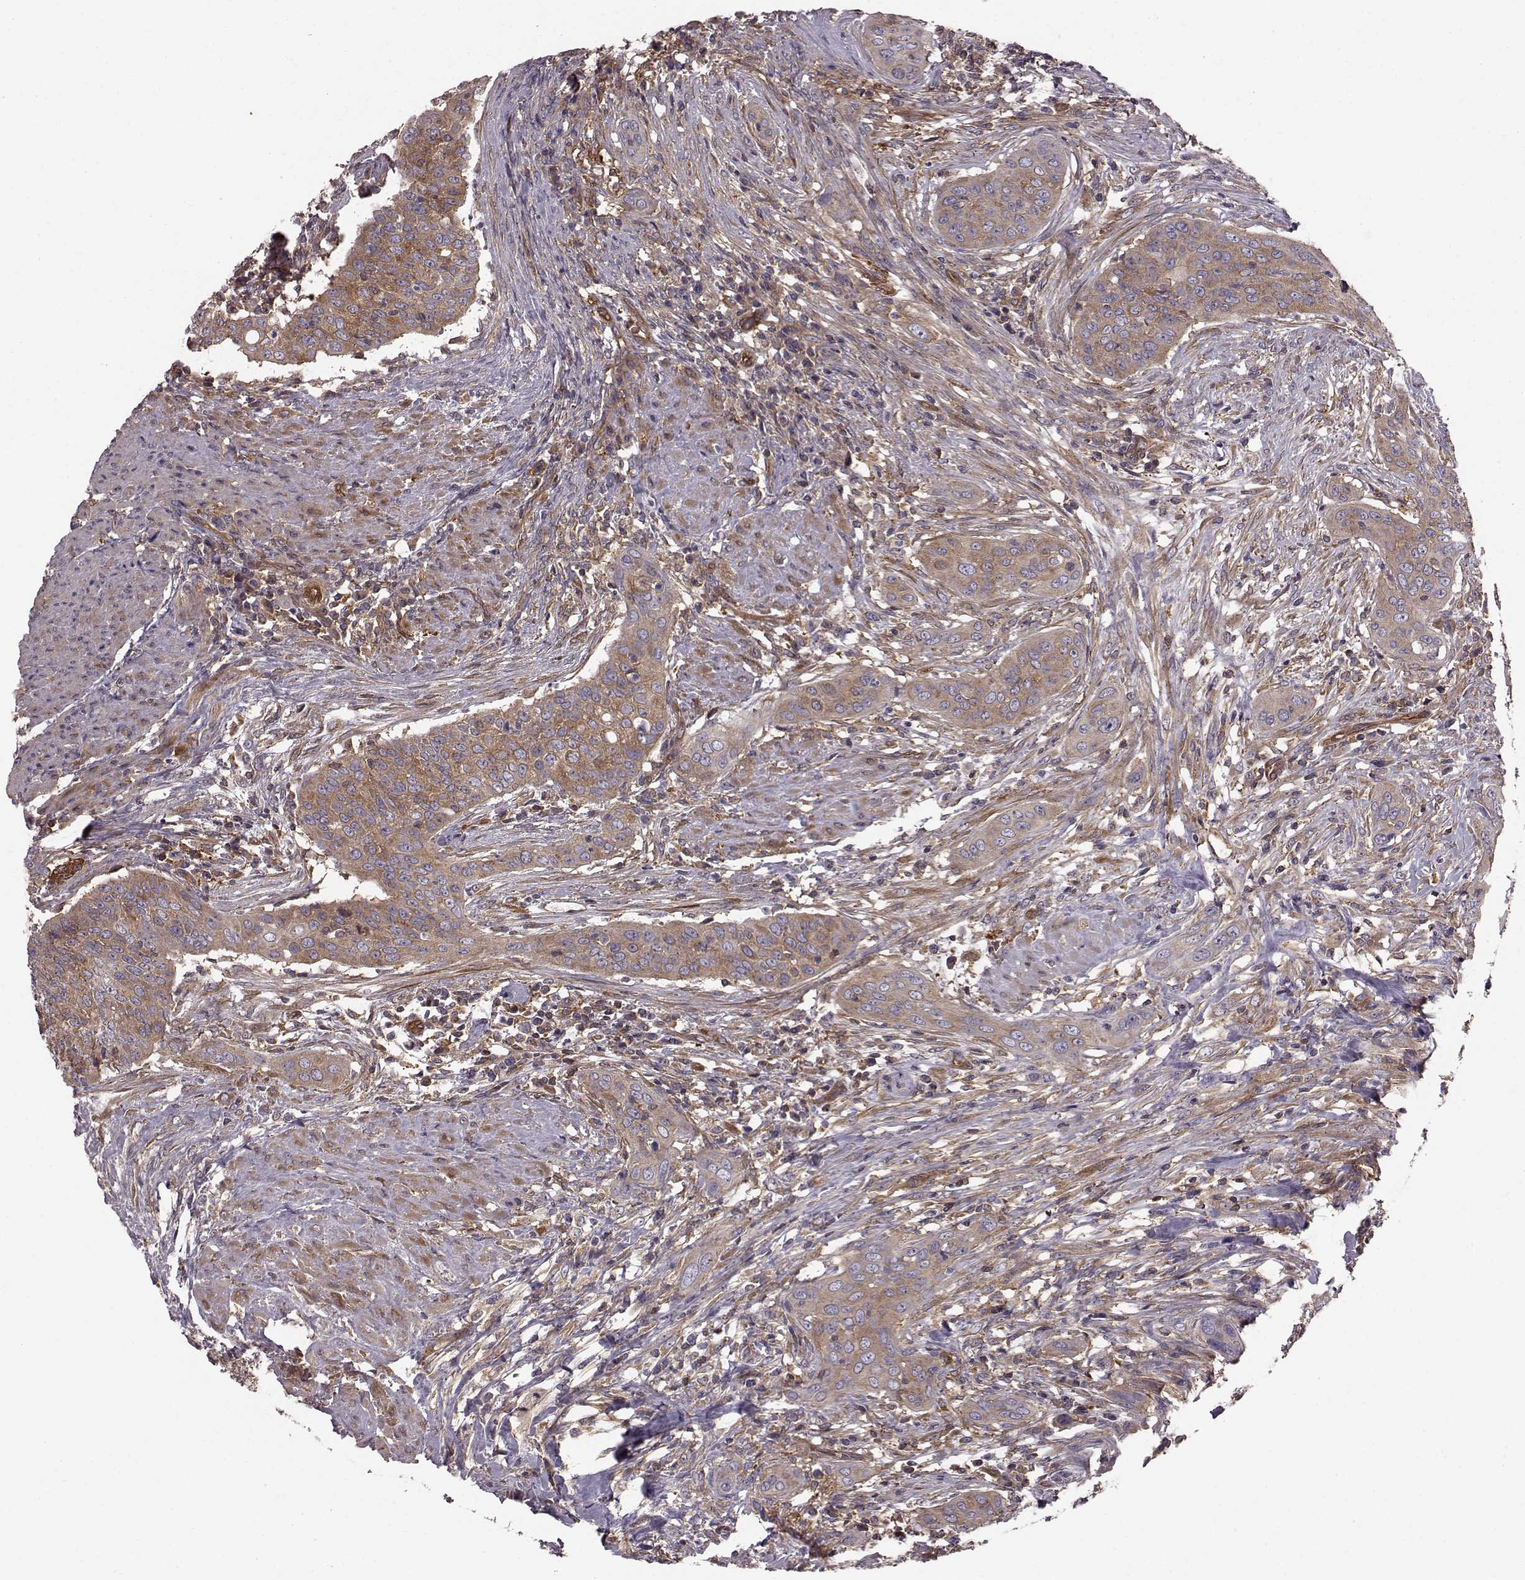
{"staining": {"intensity": "weak", "quantity": ">75%", "location": "cytoplasmic/membranous"}, "tissue": "urothelial cancer", "cell_type": "Tumor cells", "image_type": "cancer", "snomed": [{"axis": "morphology", "description": "Urothelial carcinoma, High grade"}, {"axis": "topography", "description": "Urinary bladder"}], "caption": "The immunohistochemical stain labels weak cytoplasmic/membranous positivity in tumor cells of high-grade urothelial carcinoma tissue.", "gene": "RABGAP1", "patient": {"sex": "male", "age": 82}}